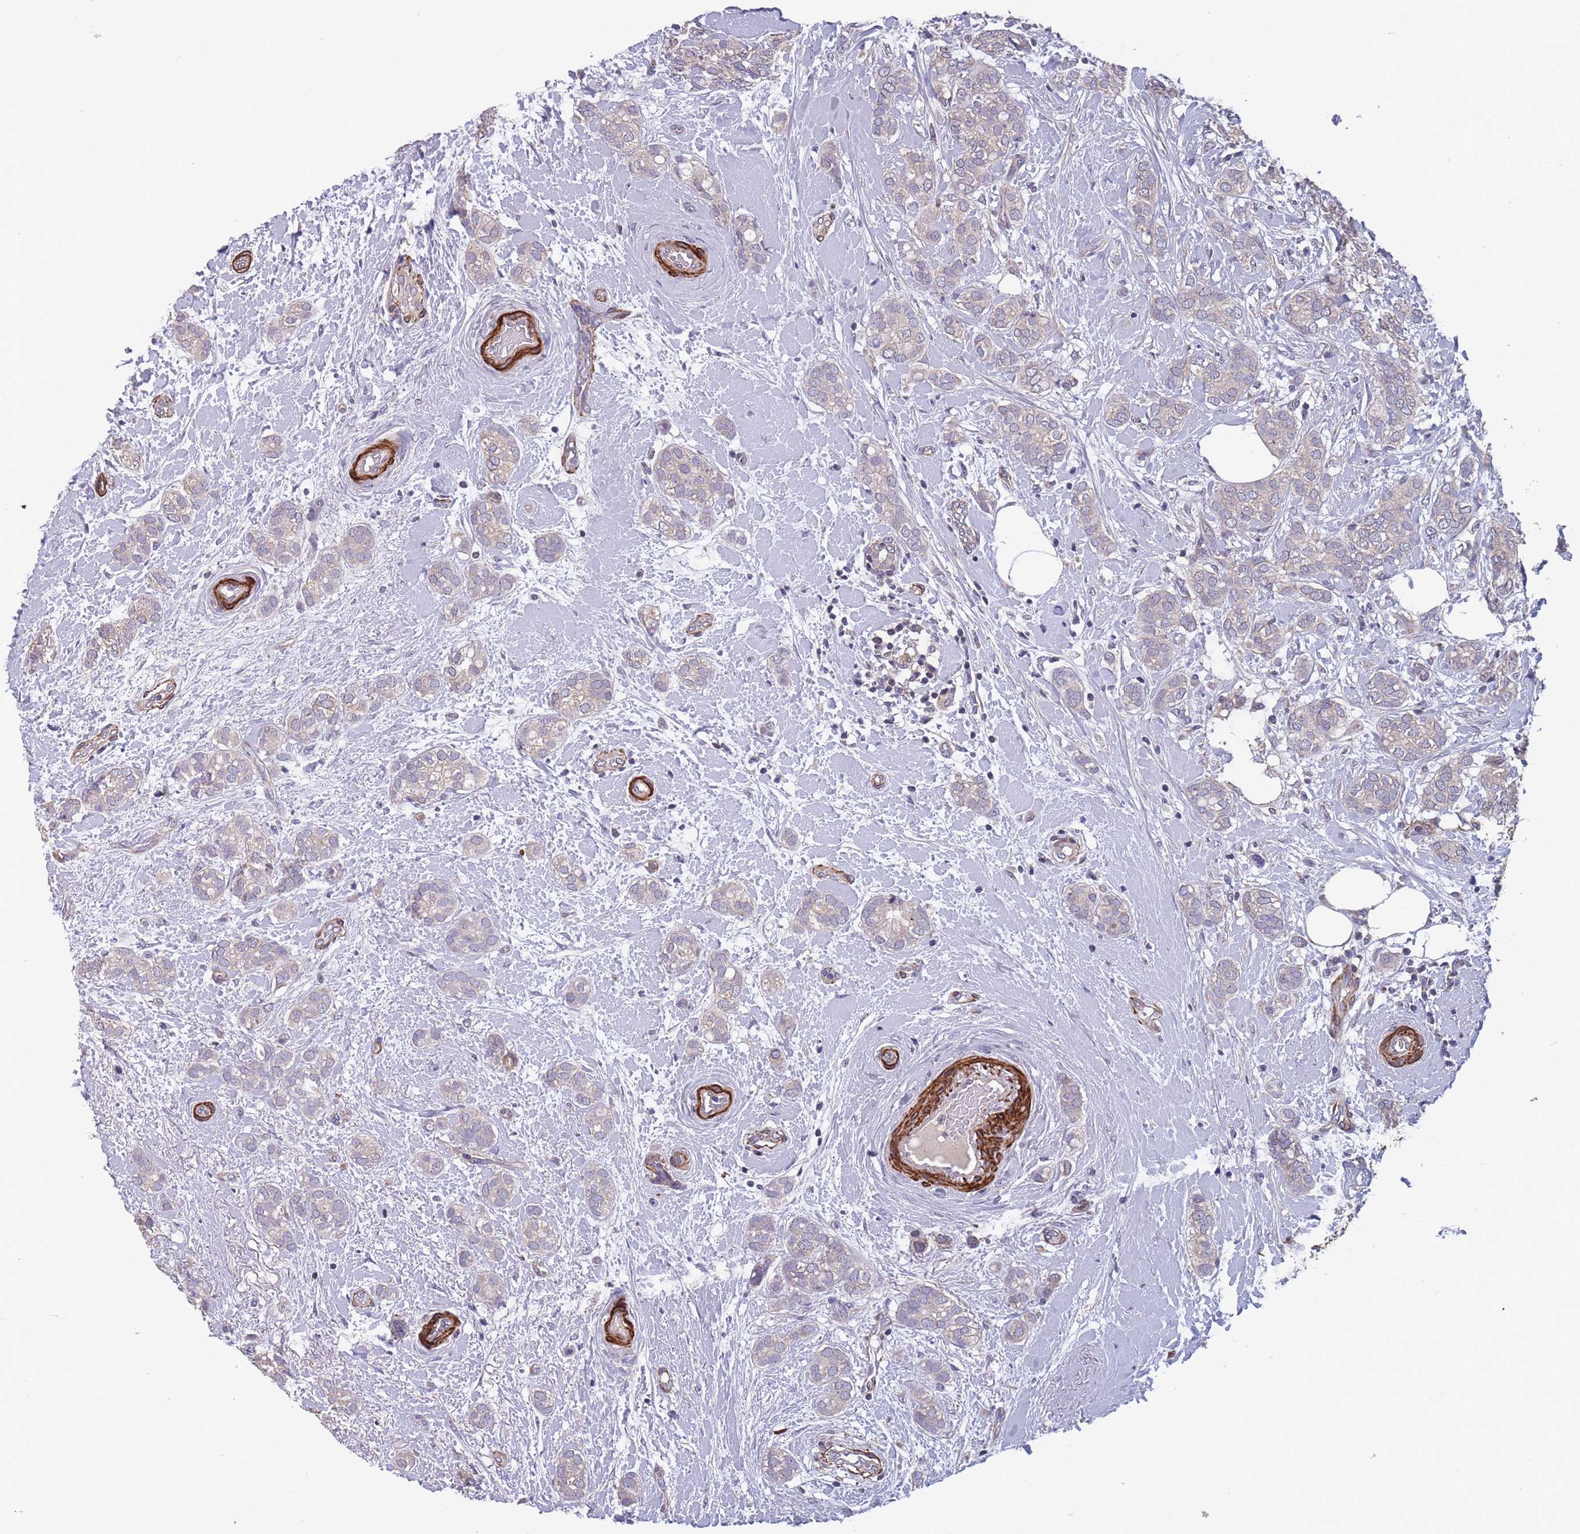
{"staining": {"intensity": "negative", "quantity": "none", "location": "none"}, "tissue": "breast cancer", "cell_type": "Tumor cells", "image_type": "cancer", "snomed": [{"axis": "morphology", "description": "Duct carcinoma"}, {"axis": "topography", "description": "Breast"}], "caption": "Protein analysis of breast cancer (intraductal carcinoma) exhibits no significant staining in tumor cells.", "gene": "TOMM40L", "patient": {"sex": "female", "age": 73}}